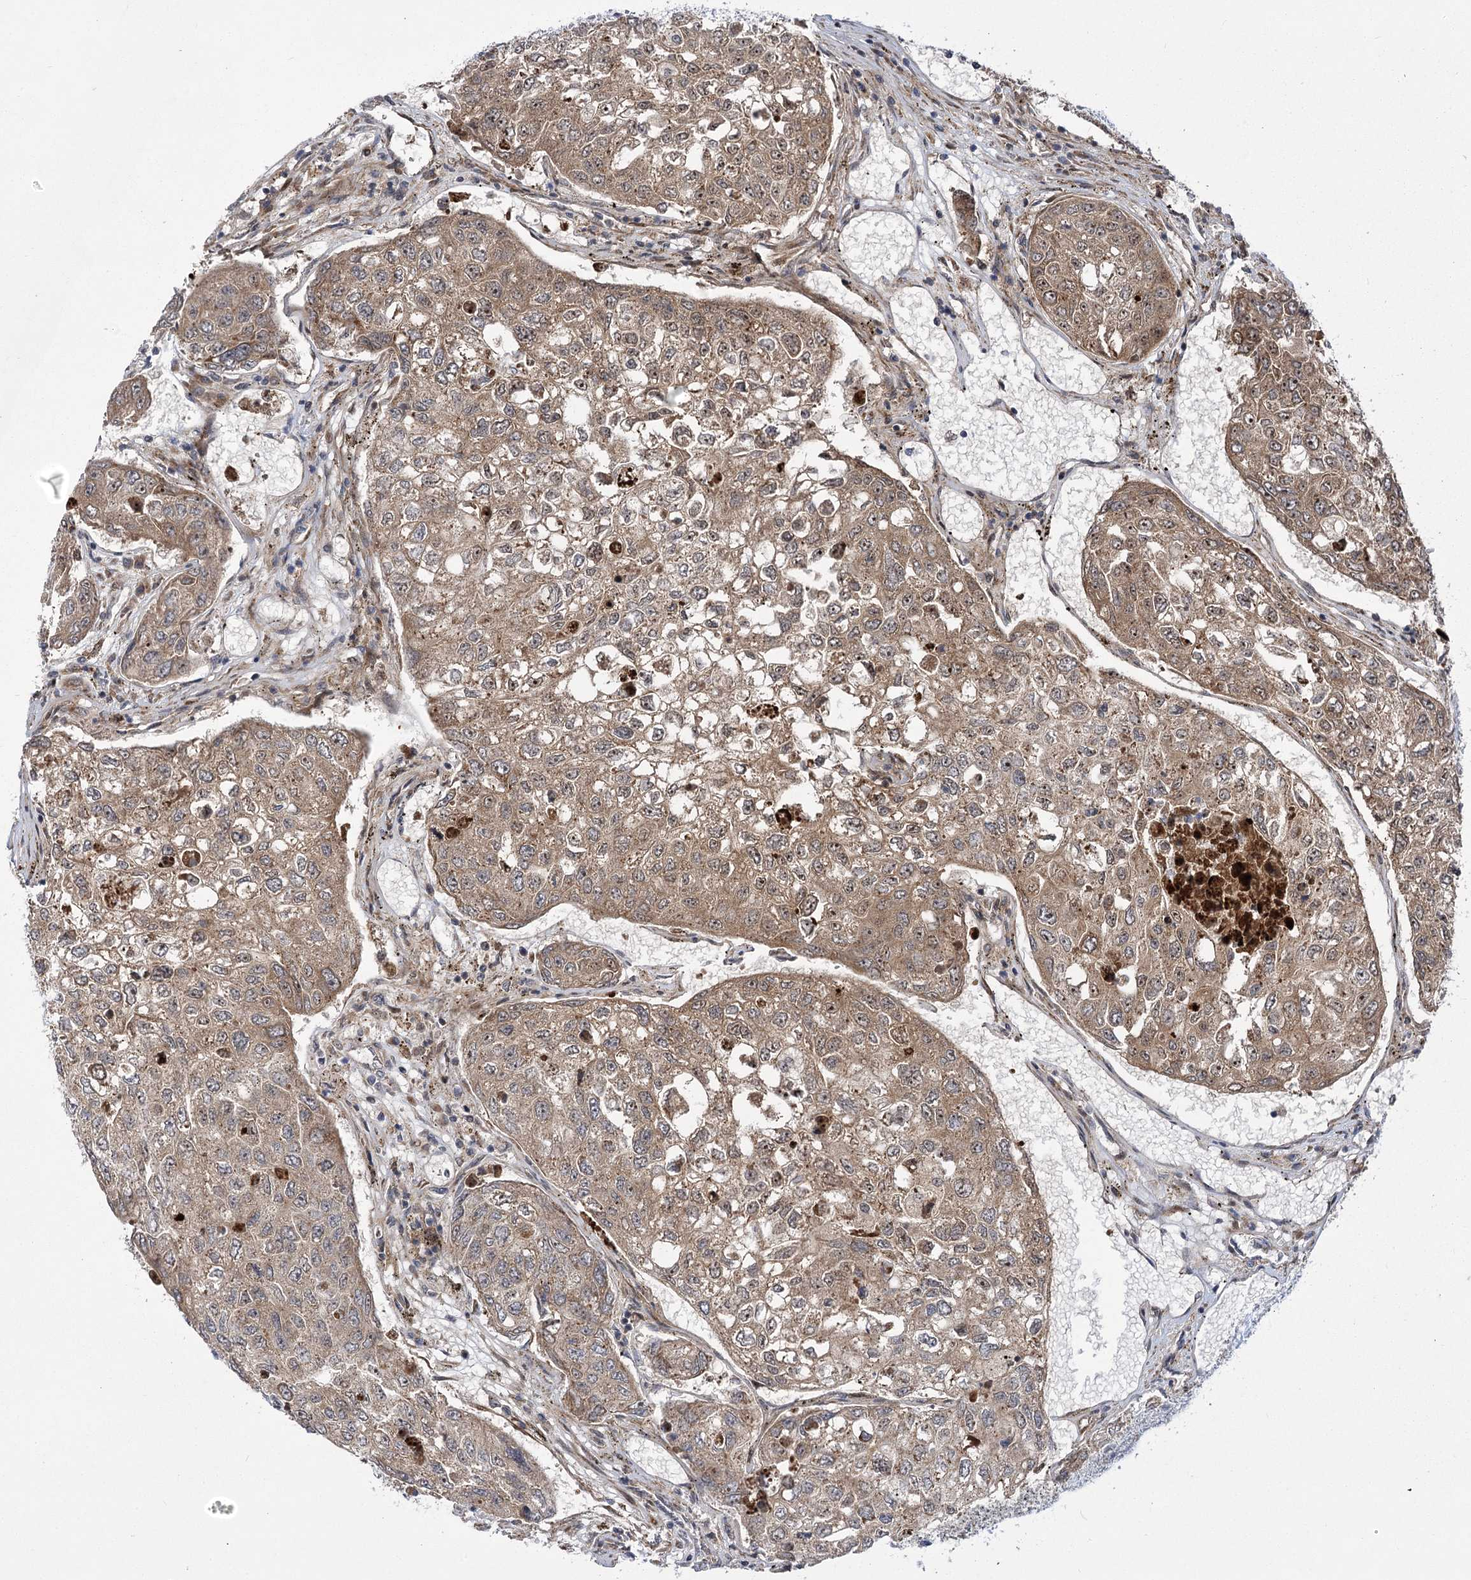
{"staining": {"intensity": "moderate", "quantity": ">75%", "location": "cytoplasmic/membranous"}, "tissue": "urothelial cancer", "cell_type": "Tumor cells", "image_type": "cancer", "snomed": [{"axis": "morphology", "description": "Urothelial carcinoma, High grade"}, {"axis": "topography", "description": "Lymph node"}, {"axis": "topography", "description": "Urinary bladder"}], "caption": "This histopathology image demonstrates IHC staining of high-grade urothelial carcinoma, with medium moderate cytoplasmic/membranous expression in approximately >75% of tumor cells.", "gene": "PDHB", "patient": {"sex": "male", "age": 51}}